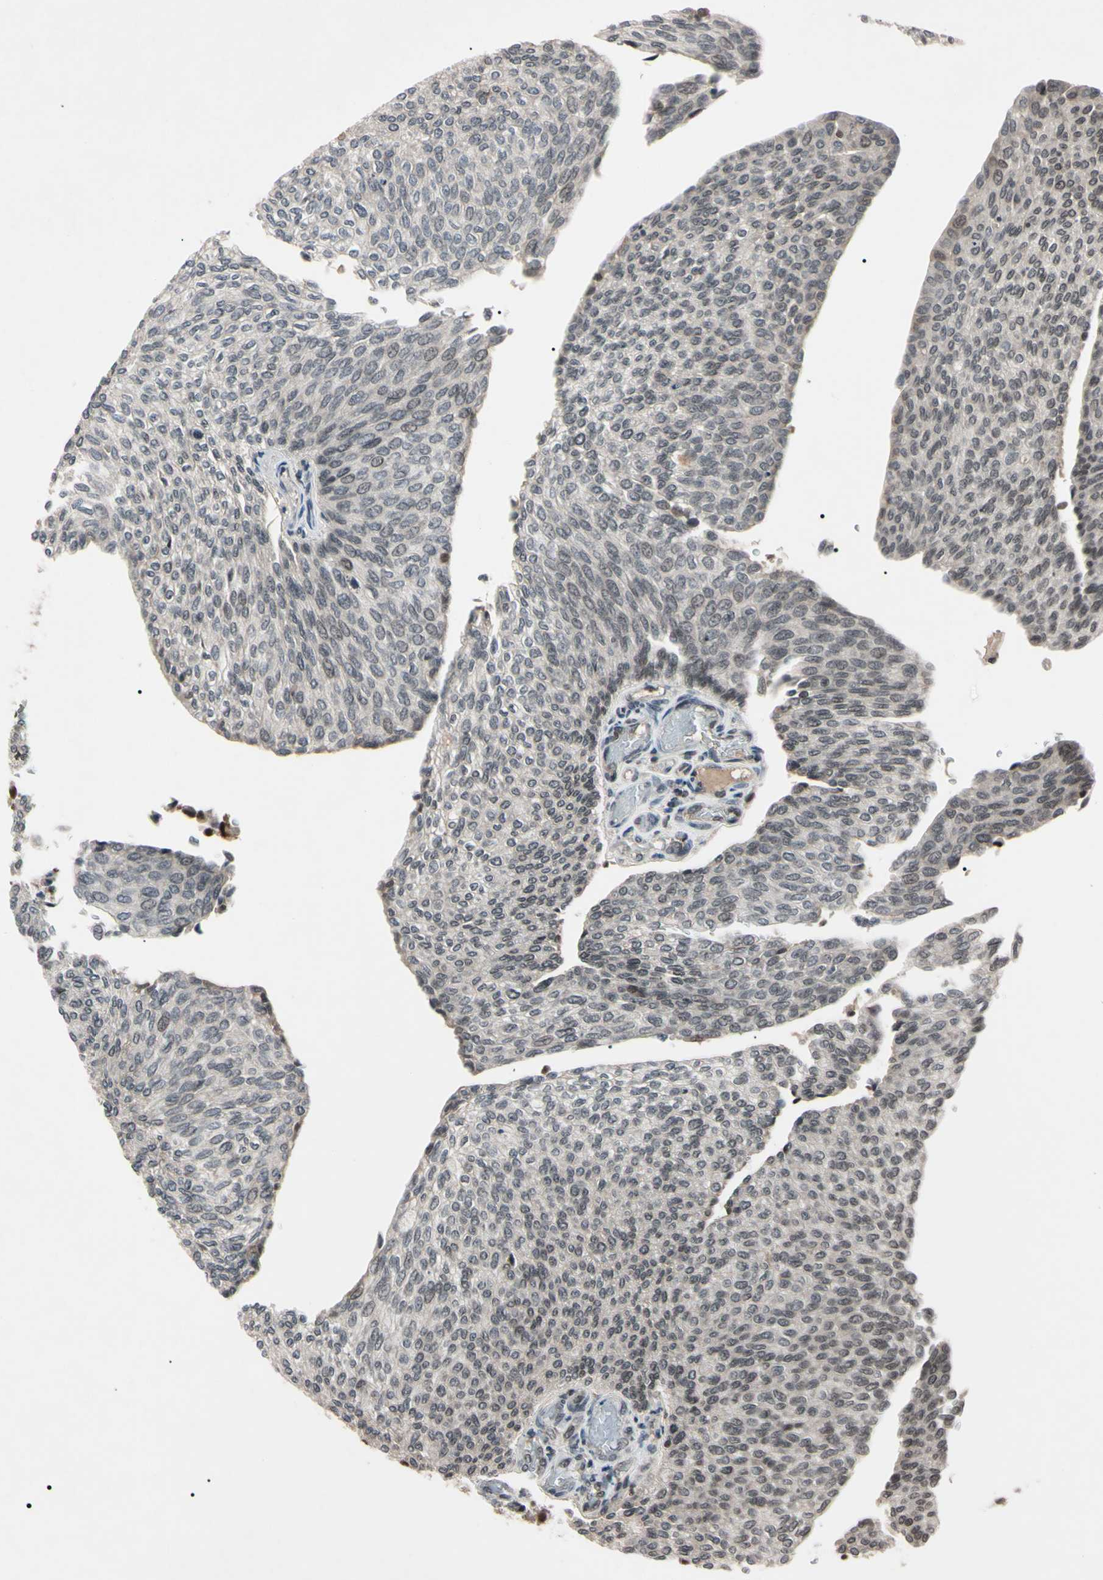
{"staining": {"intensity": "weak", "quantity": "25%-75%", "location": "cytoplasmic/membranous"}, "tissue": "urothelial cancer", "cell_type": "Tumor cells", "image_type": "cancer", "snomed": [{"axis": "morphology", "description": "Urothelial carcinoma, Low grade"}, {"axis": "topography", "description": "Urinary bladder"}], "caption": "Immunohistochemical staining of human urothelial carcinoma (low-grade) shows low levels of weak cytoplasmic/membranous positivity in about 25%-75% of tumor cells.", "gene": "YY1", "patient": {"sex": "female", "age": 79}}